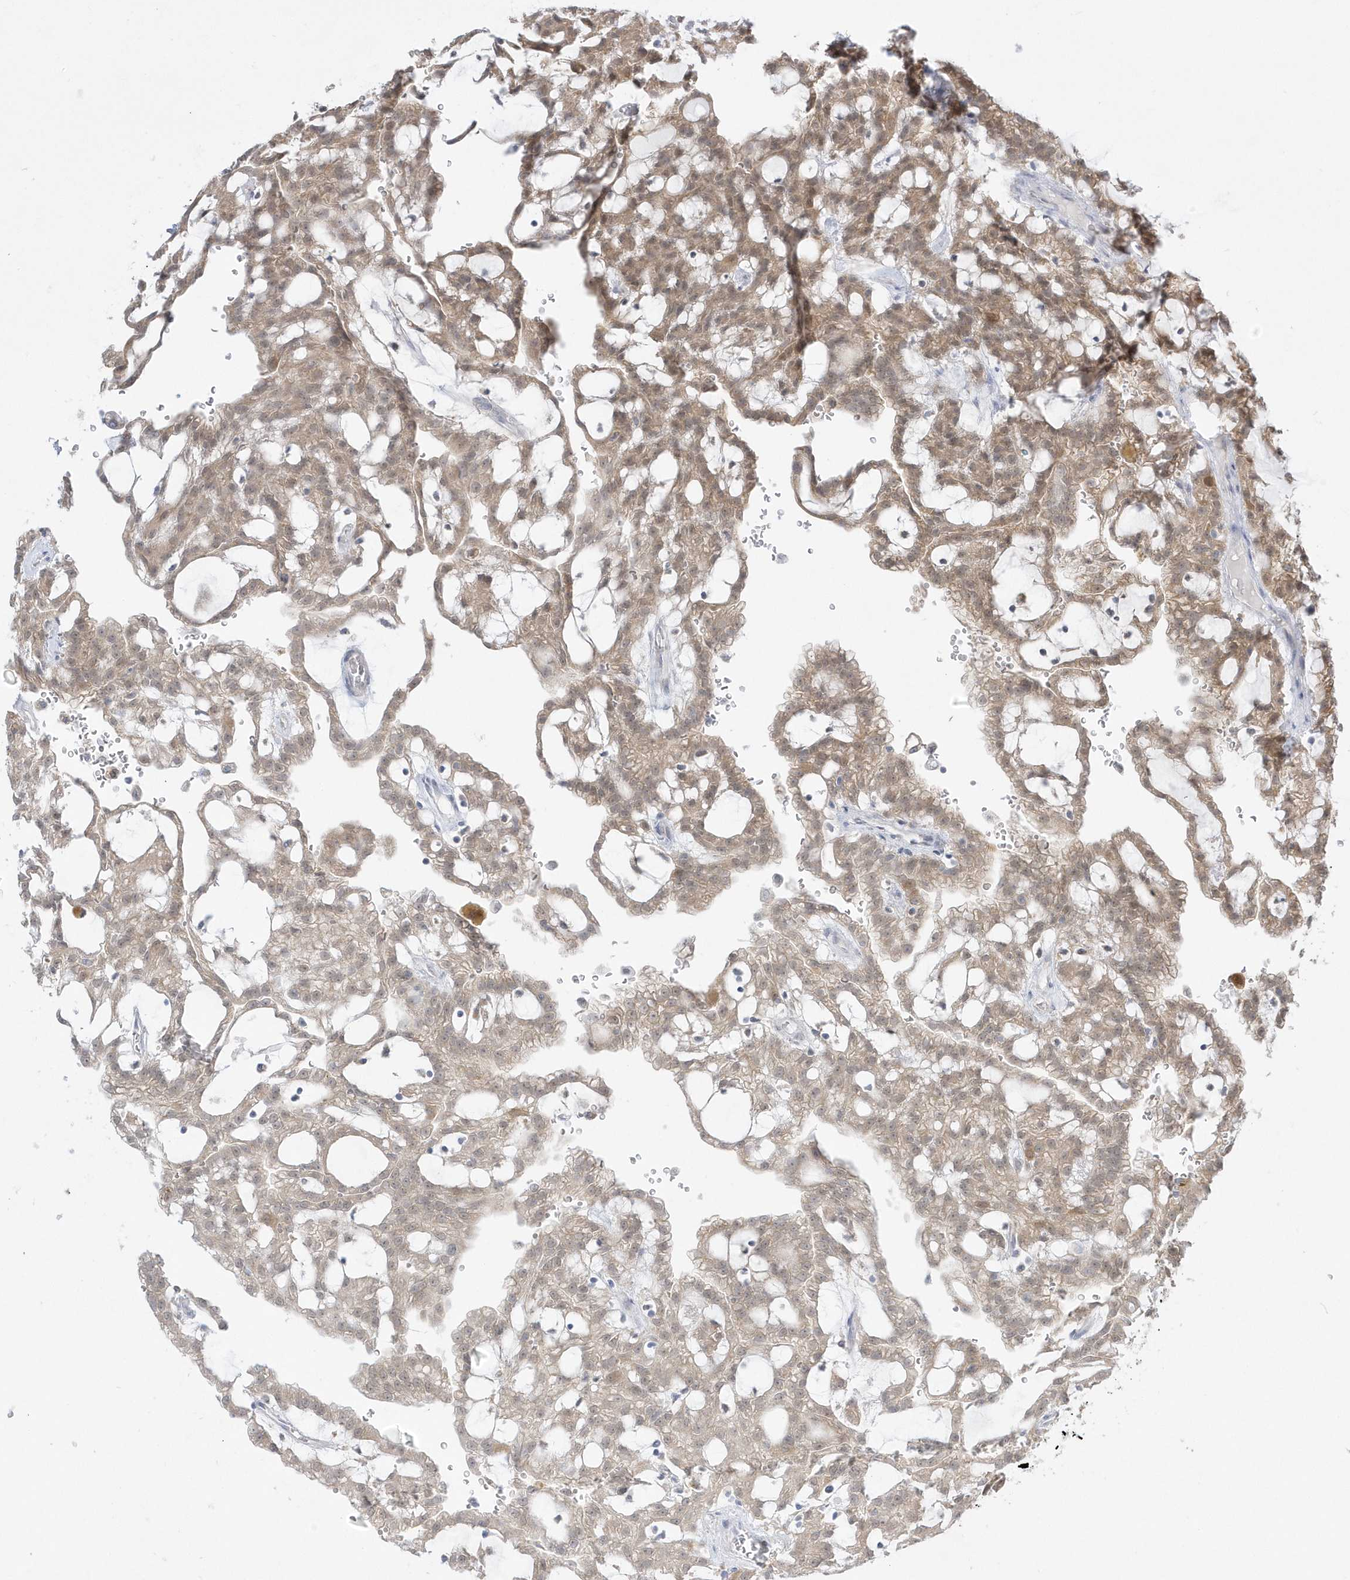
{"staining": {"intensity": "weak", "quantity": ">75%", "location": "cytoplasmic/membranous,nuclear"}, "tissue": "renal cancer", "cell_type": "Tumor cells", "image_type": "cancer", "snomed": [{"axis": "morphology", "description": "Adenocarcinoma, NOS"}, {"axis": "topography", "description": "Kidney"}], "caption": "Protein staining reveals weak cytoplasmic/membranous and nuclear positivity in about >75% of tumor cells in renal cancer.", "gene": "PCBD1", "patient": {"sex": "male", "age": 63}}